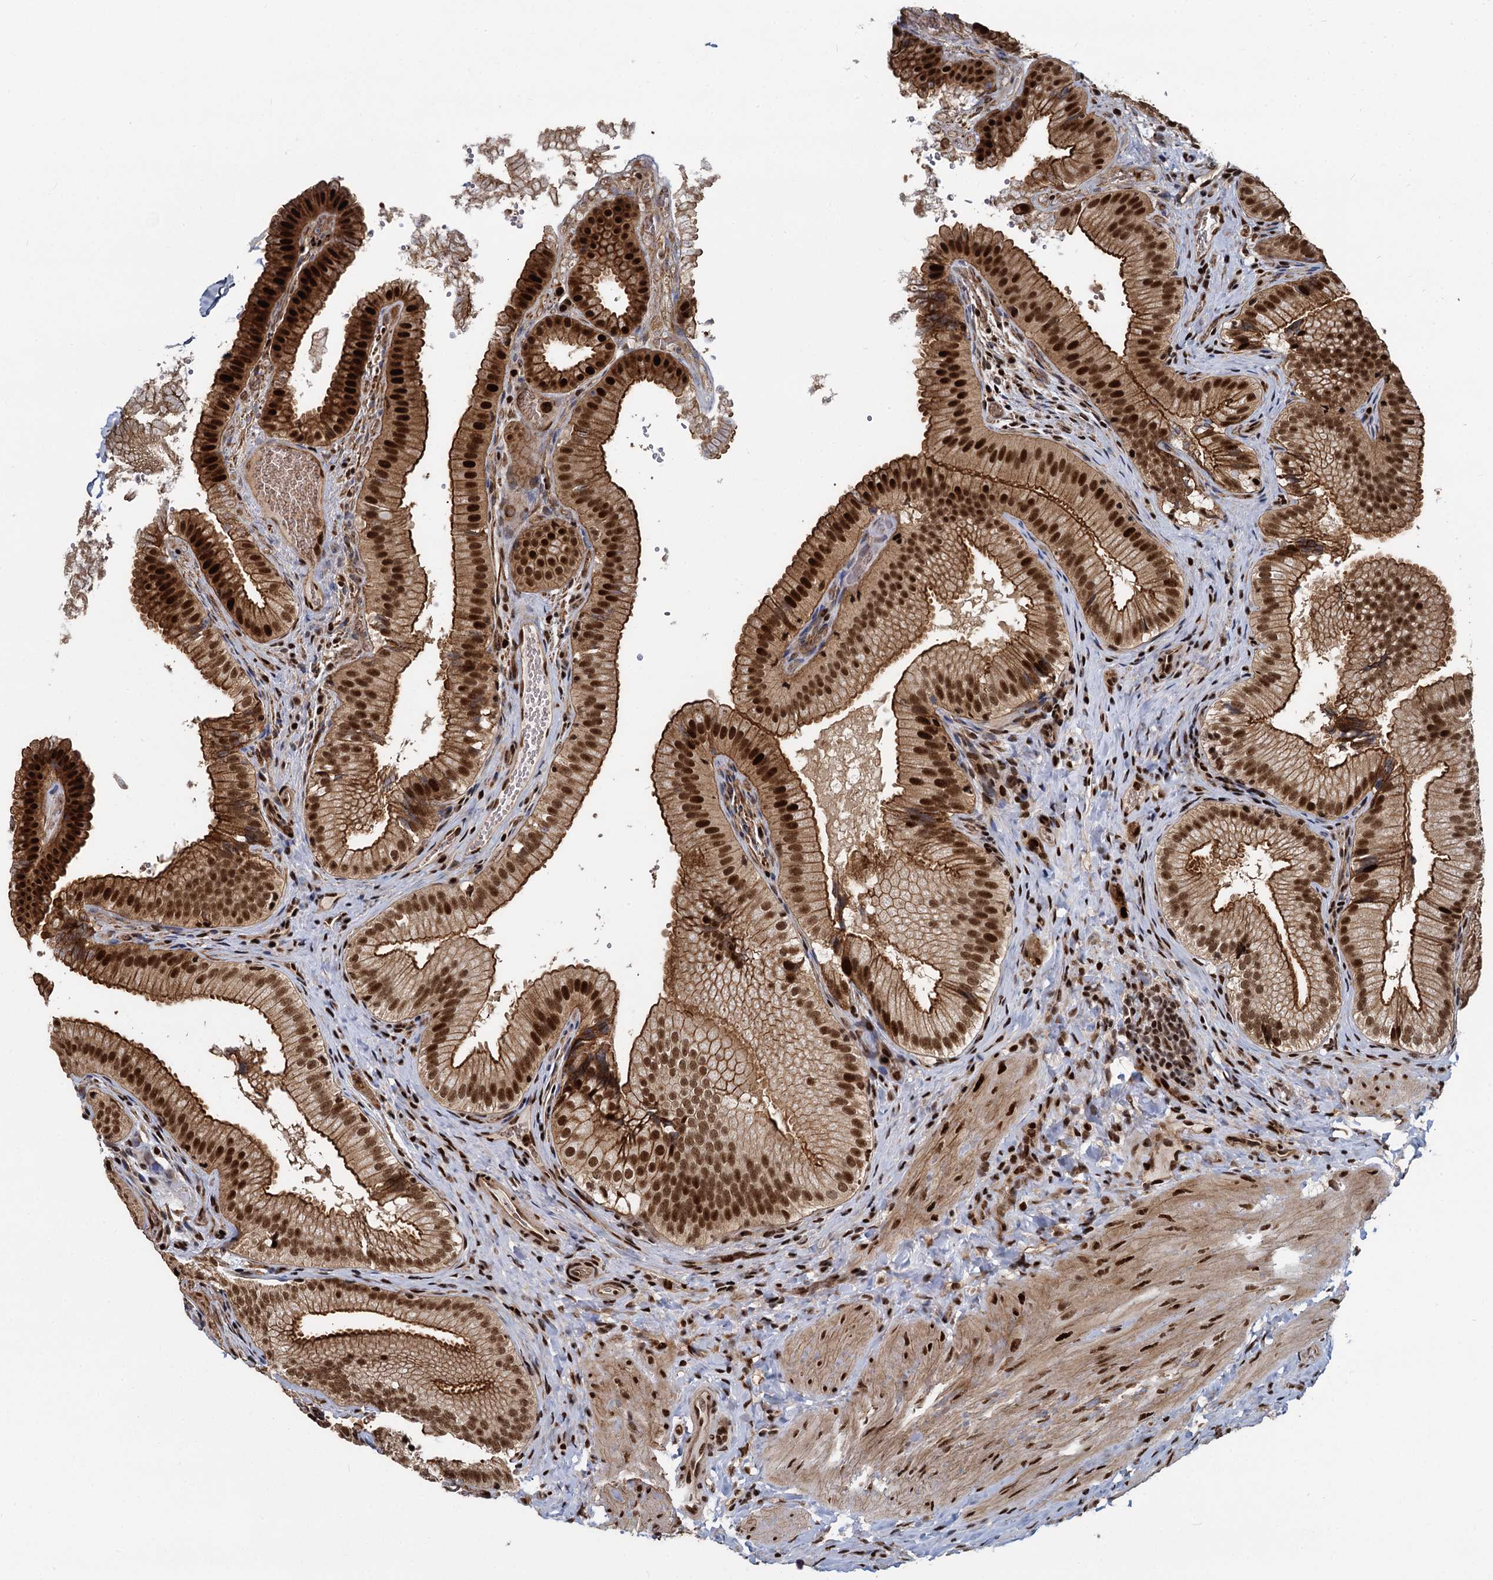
{"staining": {"intensity": "strong", "quantity": ">75%", "location": "cytoplasmic/membranous,nuclear"}, "tissue": "gallbladder", "cell_type": "Glandular cells", "image_type": "normal", "snomed": [{"axis": "morphology", "description": "Normal tissue, NOS"}, {"axis": "topography", "description": "Gallbladder"}], "caption": "This is a photomicrograph of immunohistochemistry (IHC) staining of benign gallbladder, which shows strong positivity in the cytoplasmic/membranous,nuclear of glandular cells.", "gene": "ANKRD49", "patient": {"sex": "female", "age": 30}}